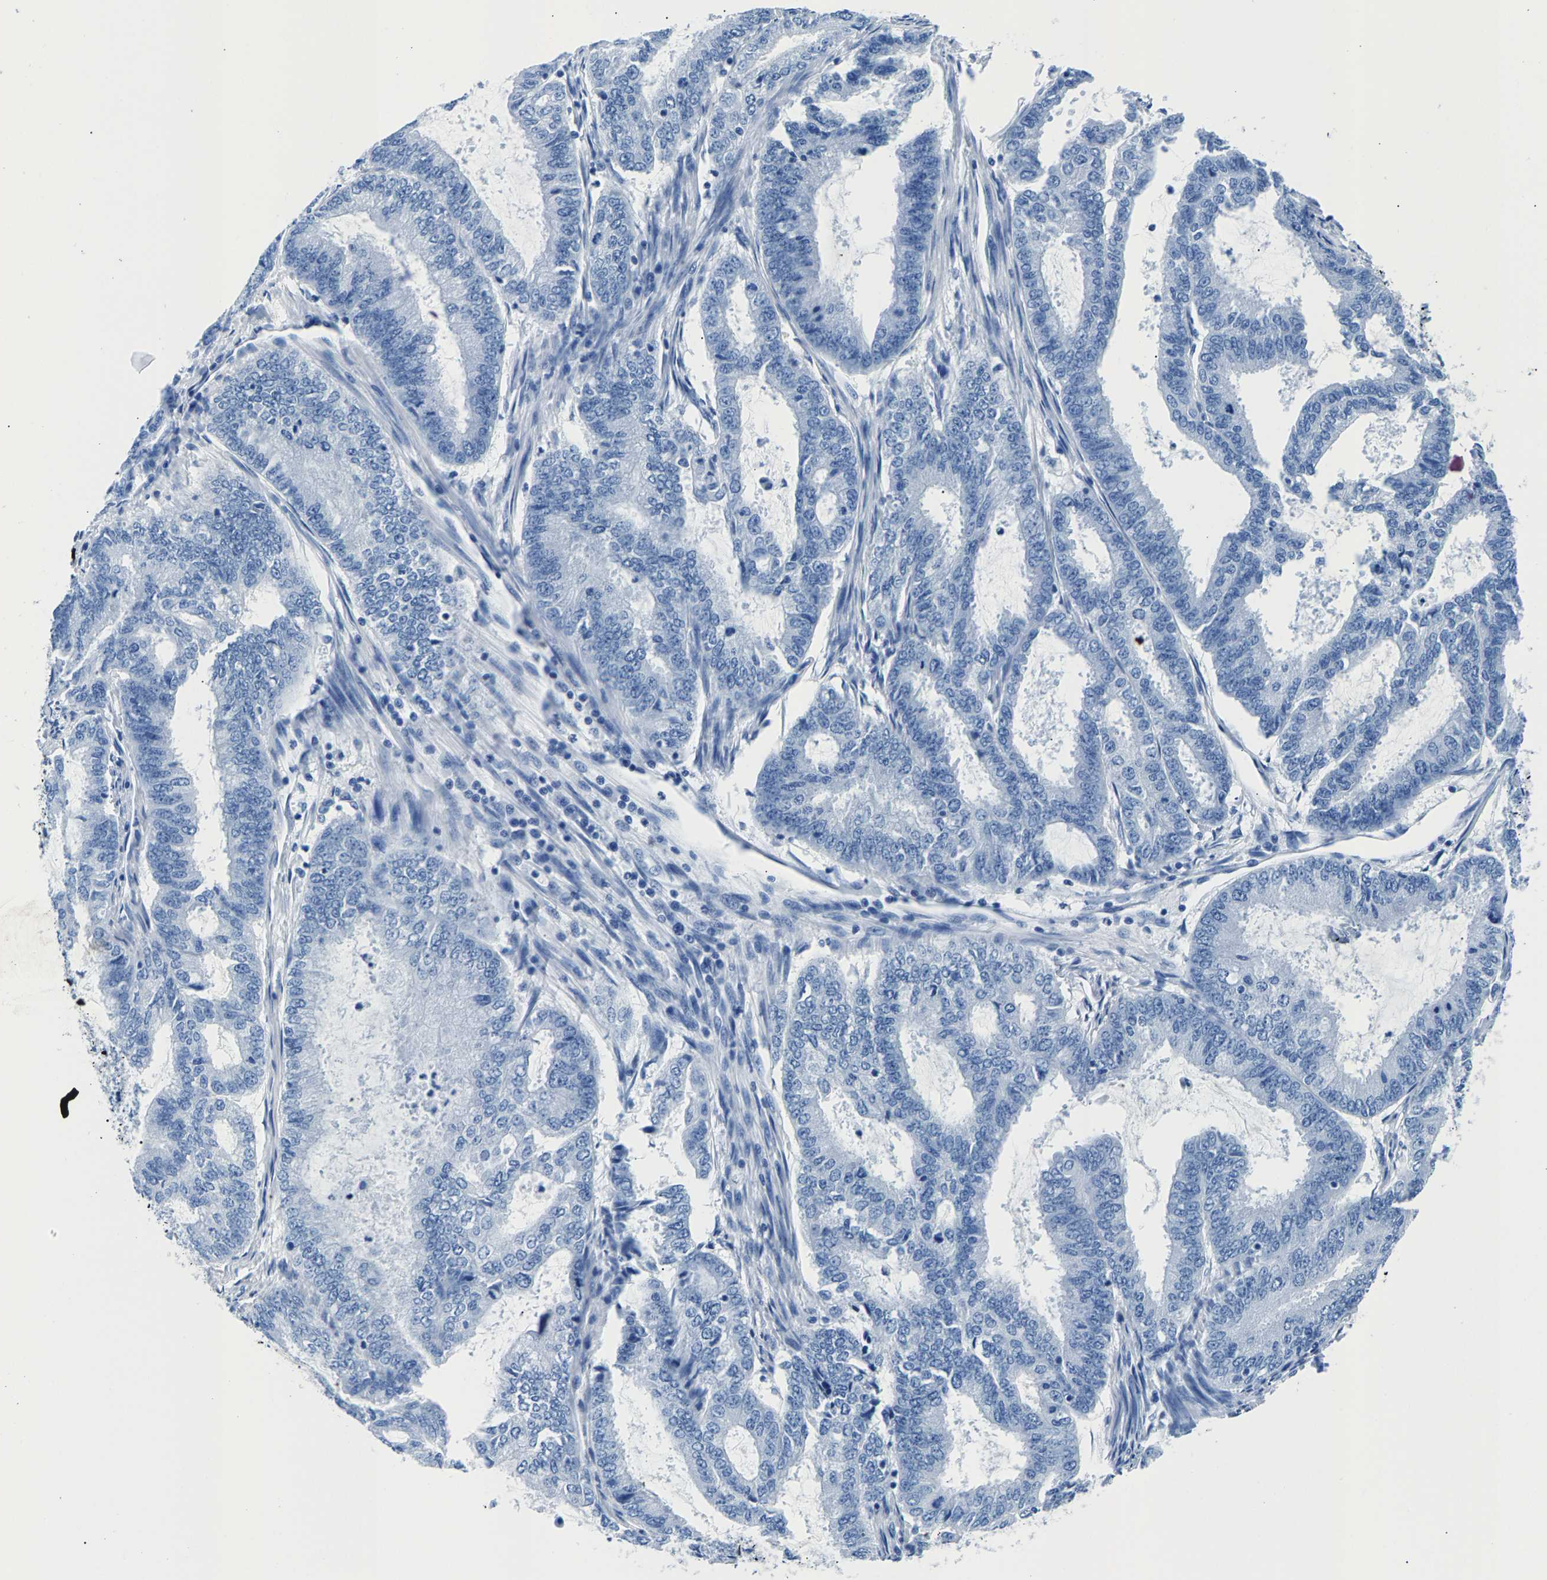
{"staining": {"intensity": "negative", "quantity": "none", "location": "none"}, "tissue": "endometrial cancer", "cell_type": "Tumor cells", "image_type": "cancer", "snomed": [{"axis": "morphology", "description": "Adenocarcinoma, NOS"}, {"axis": "topography", "description": "Endometrium"}], "caption": "Immunohistochemistry image of human endometrial cancer (adenocarcinoma) stained for a protein (brown), which demonstrates no staining in tumor cells.", "gene": "CPS1", "patient": {"sex": "female", "age": 51}}